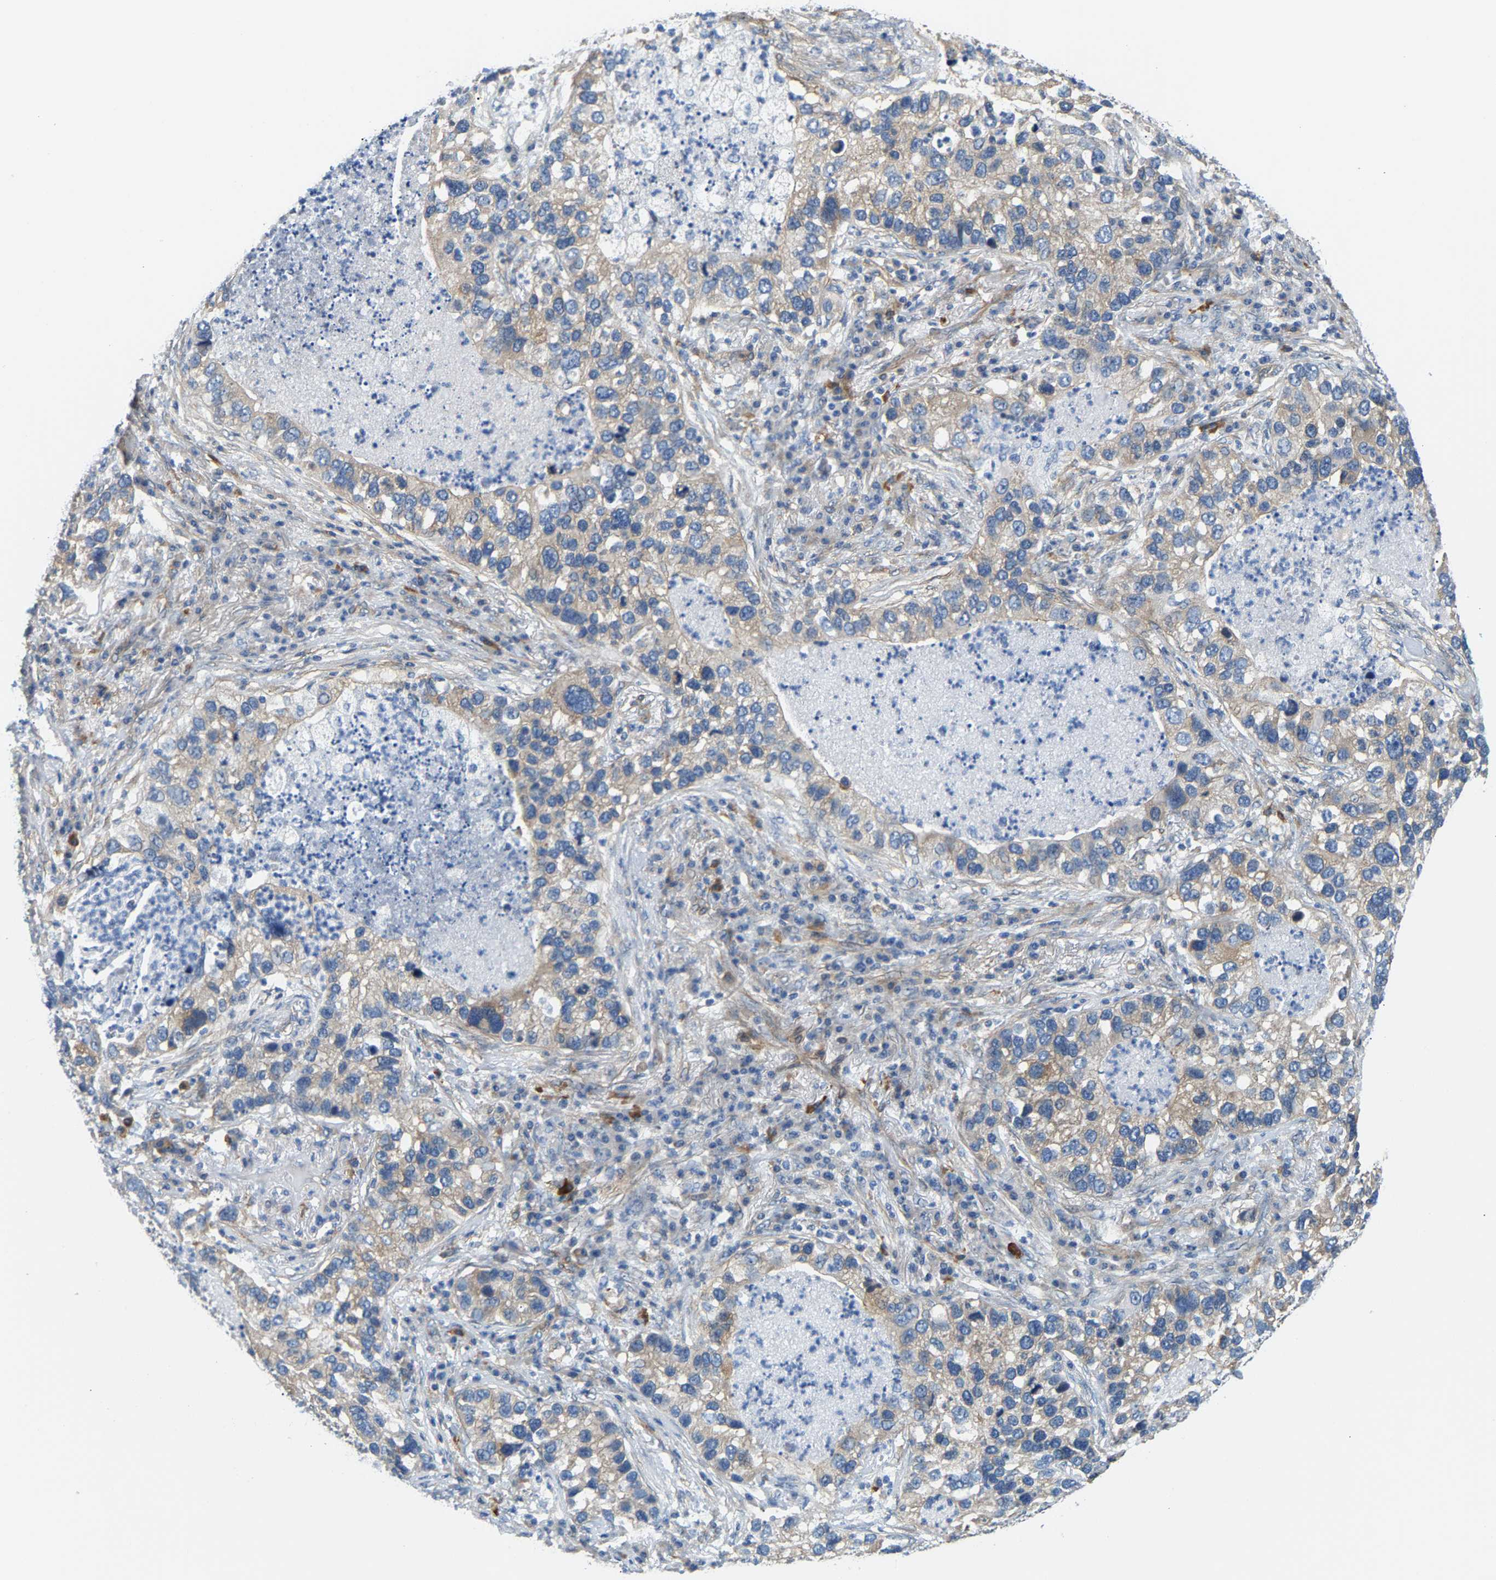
{"staining": {"intensity": "weak", "quantity": "25%-75%", "location": "cytoplasmic/membranous"}, "tissue": "lung cancer", "cell_type": "Tumor cells", "image_type": "cancer", "snomed": [{"axis": "morphology", "description": "Normal tissue, NOS"}, {"axis": "morphology", "description": "Adenocarcinoma, NOS"}, {"axis": "topography", "description": "Bronchus"}, {"axis": "topography", "description": "Lung"}], "caption": "Approximately 25%-75% of tumor cells in human adenocarcinoma (lung) demonstrate weak cytoplasmic/membranous protein positivity as visualized by brown immunohistochemical staining.", "gene": "PAWR", "patient": {"sex": "male", "age": 54}}